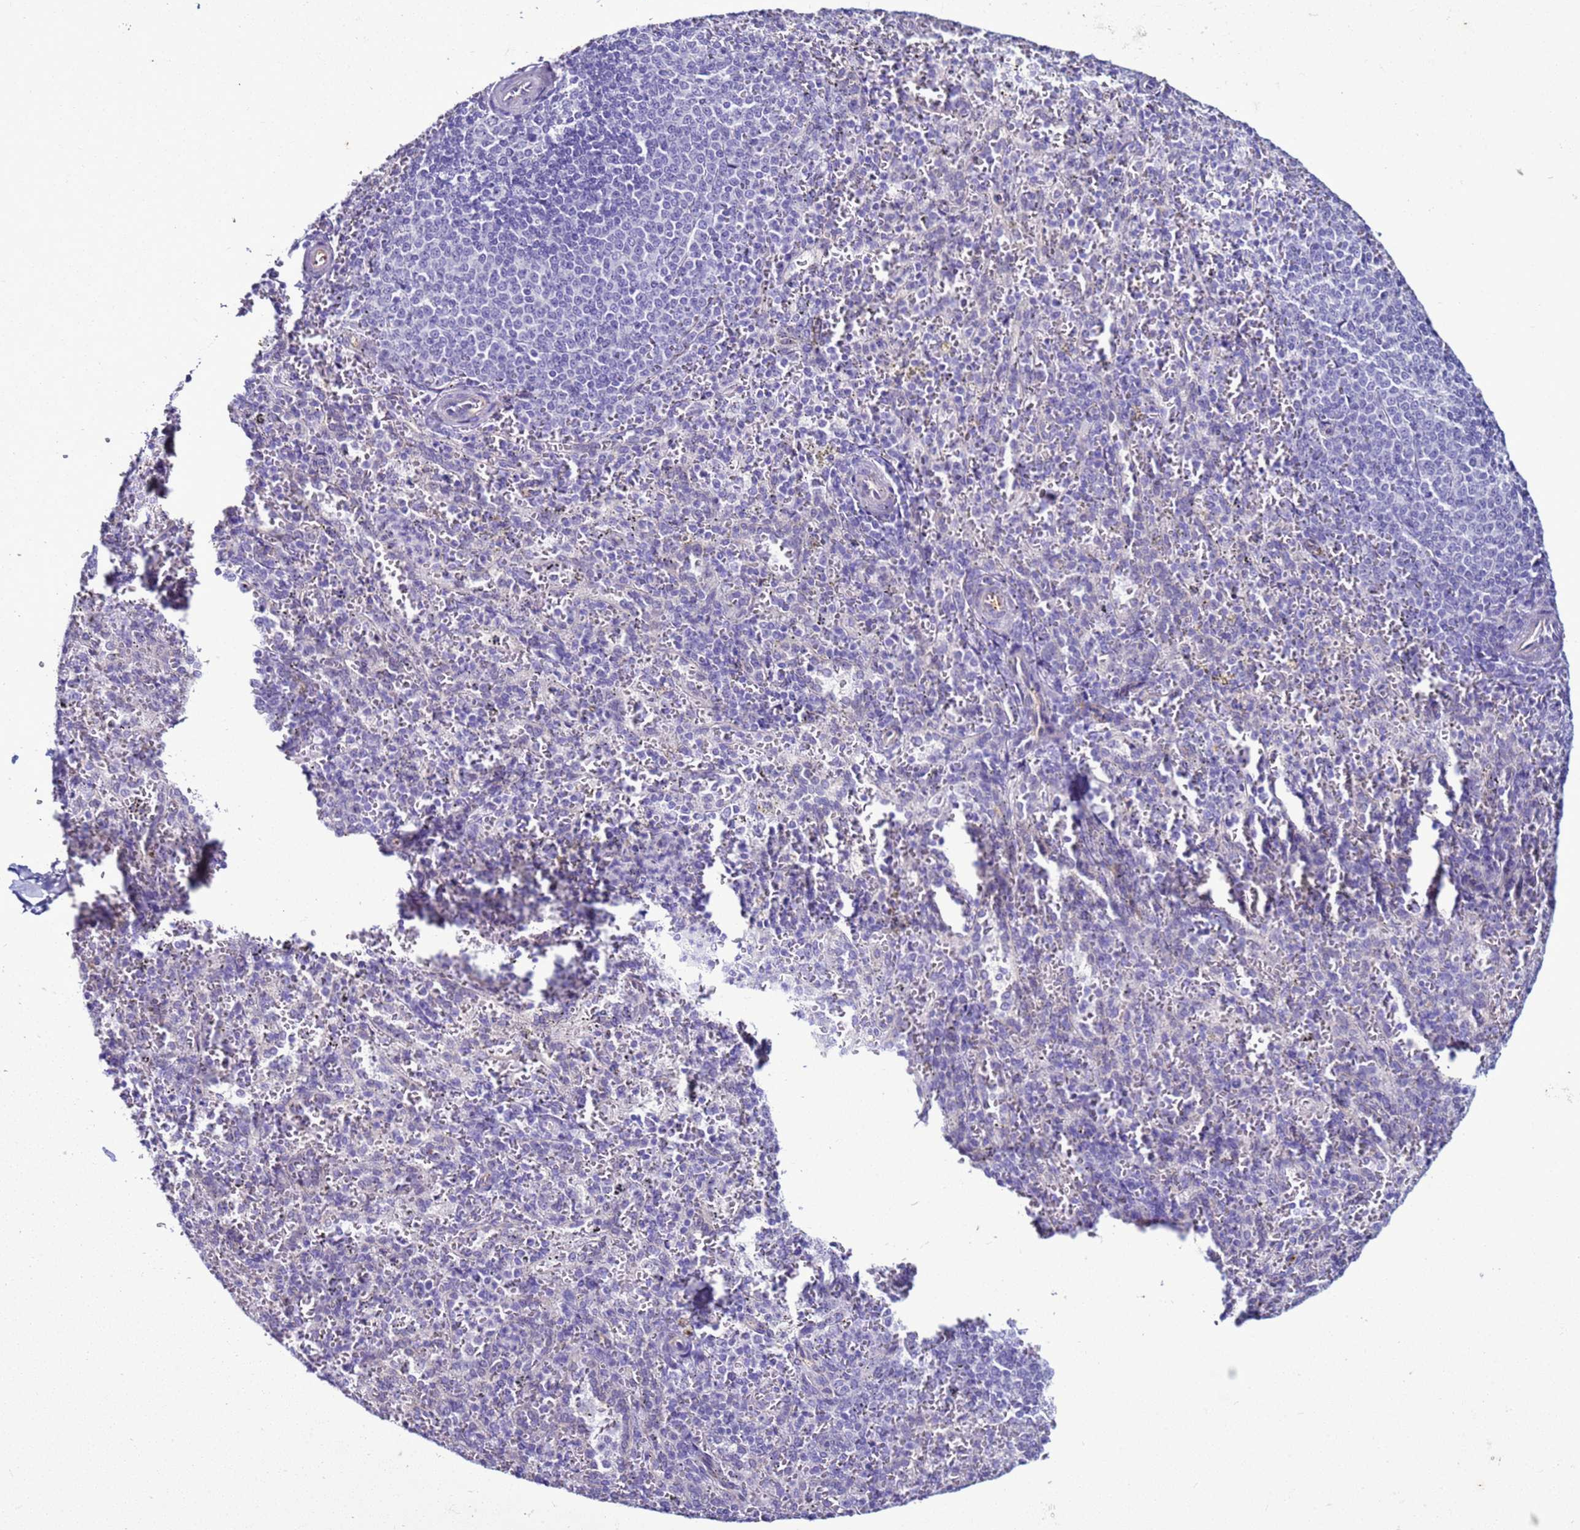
{"staining": {"intensity": "negative", "quantity": "none", "location": "none"}, "tissue": "spleen", "cell_type": "Cells in red pulp", "image_type": "normal", "snomed": [{"axis": "morphology", "description": "Normal tissue, NOS"}, {"axis": "topography", "description": "Spleen"}], "caption": "DAB (3,3'-diaminobenzidine) immunohistochemical staining of benign human spleen demonstrates no significant positivity in cells in red pulp. (Immunohistochemistry, brightfield microscopy, high magnification).", "gene": "LRRC10B", "patient": {"sex": "female", "age": 21}}